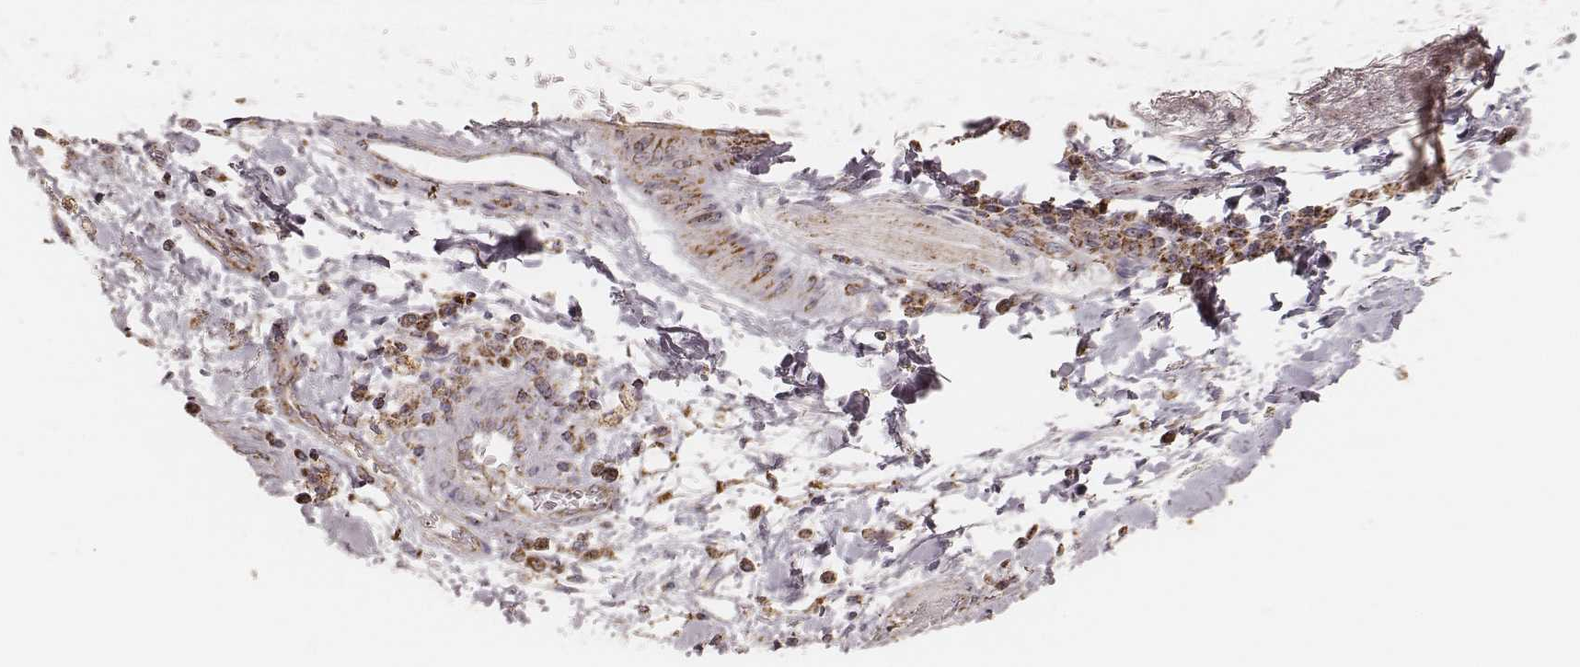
{"staining": {"intensity": "moderate", "quantity": ">75%", "location": "cytoplasmic/membranous"}, "tissue": "stomach cancer", "cell_type": "Tumor cells", "image_type": "cancer", "snomed": [{"axis": "morphology", "description": "Adenocarcinoma, NOS"}, {"axis": "topography", "description": "Stomach"}], "caption": "Stomach cancer (adenocarcinoma) stained with immunohistochemistry (IHC) demonstrates moderate cytoplasmic/membranous positivity in approximately >75% of tumor cells.", "gene": "CS", "patient": {"sex": "male", "age": 83}}